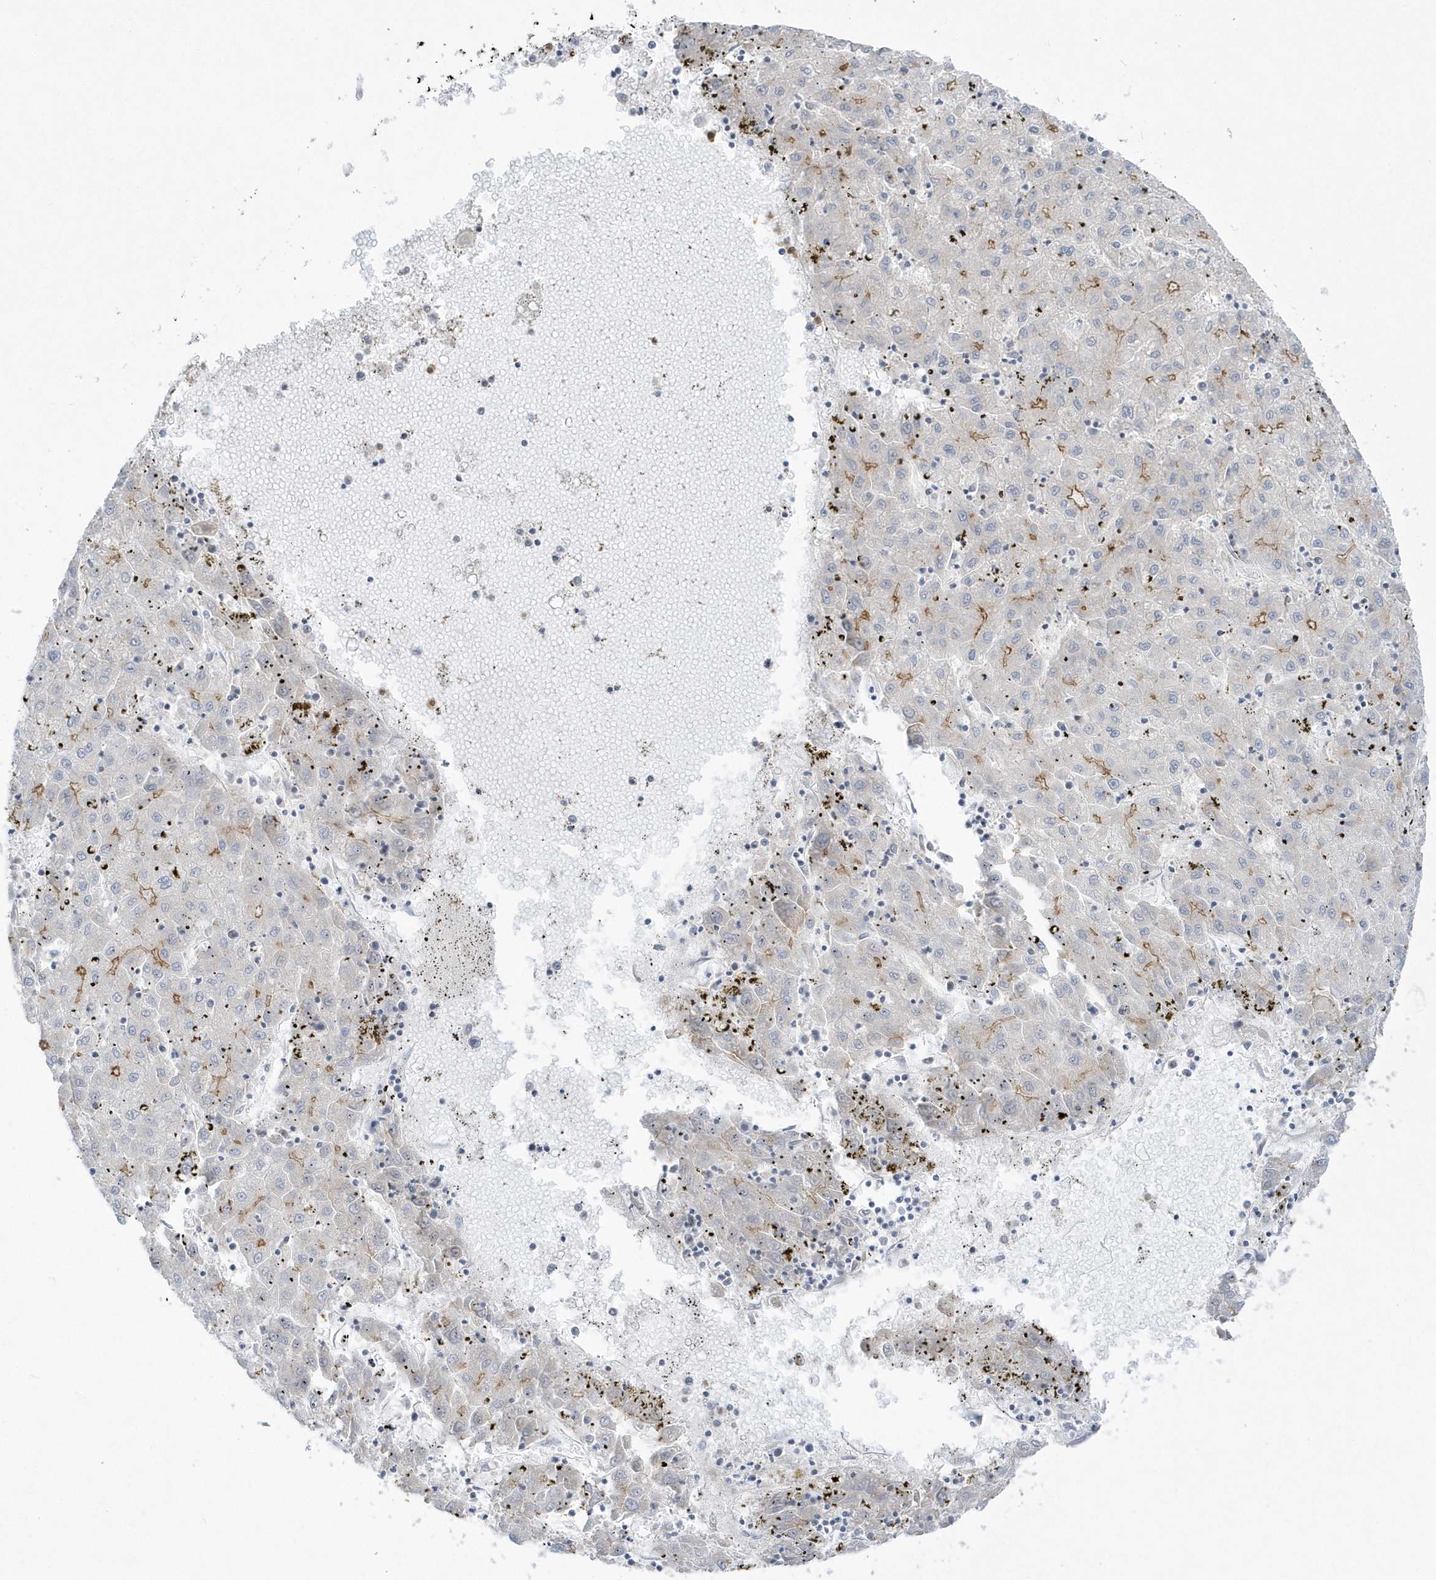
{"staining": {"intensity": "moderate", "quantity": "<25%", "location": "cytoplasmic/membranous"}, "tissue": "liver cancer", "cell_type": "Tumor cells", "image_type": "cancer", "snomed": [{"axis": "morphology", "description": "Carcinoma, Hepatocellular, NOS"}, {"axis": "topography", "description": "Liver"}], "caption": "A brown stain shows moderate cytoplasmic/membranous positivity of a protein in human liver hepatocellular carcinoma tumor cells.", "gene": "DNAJC18", "patient": {"sex": "male", "age": 72}}